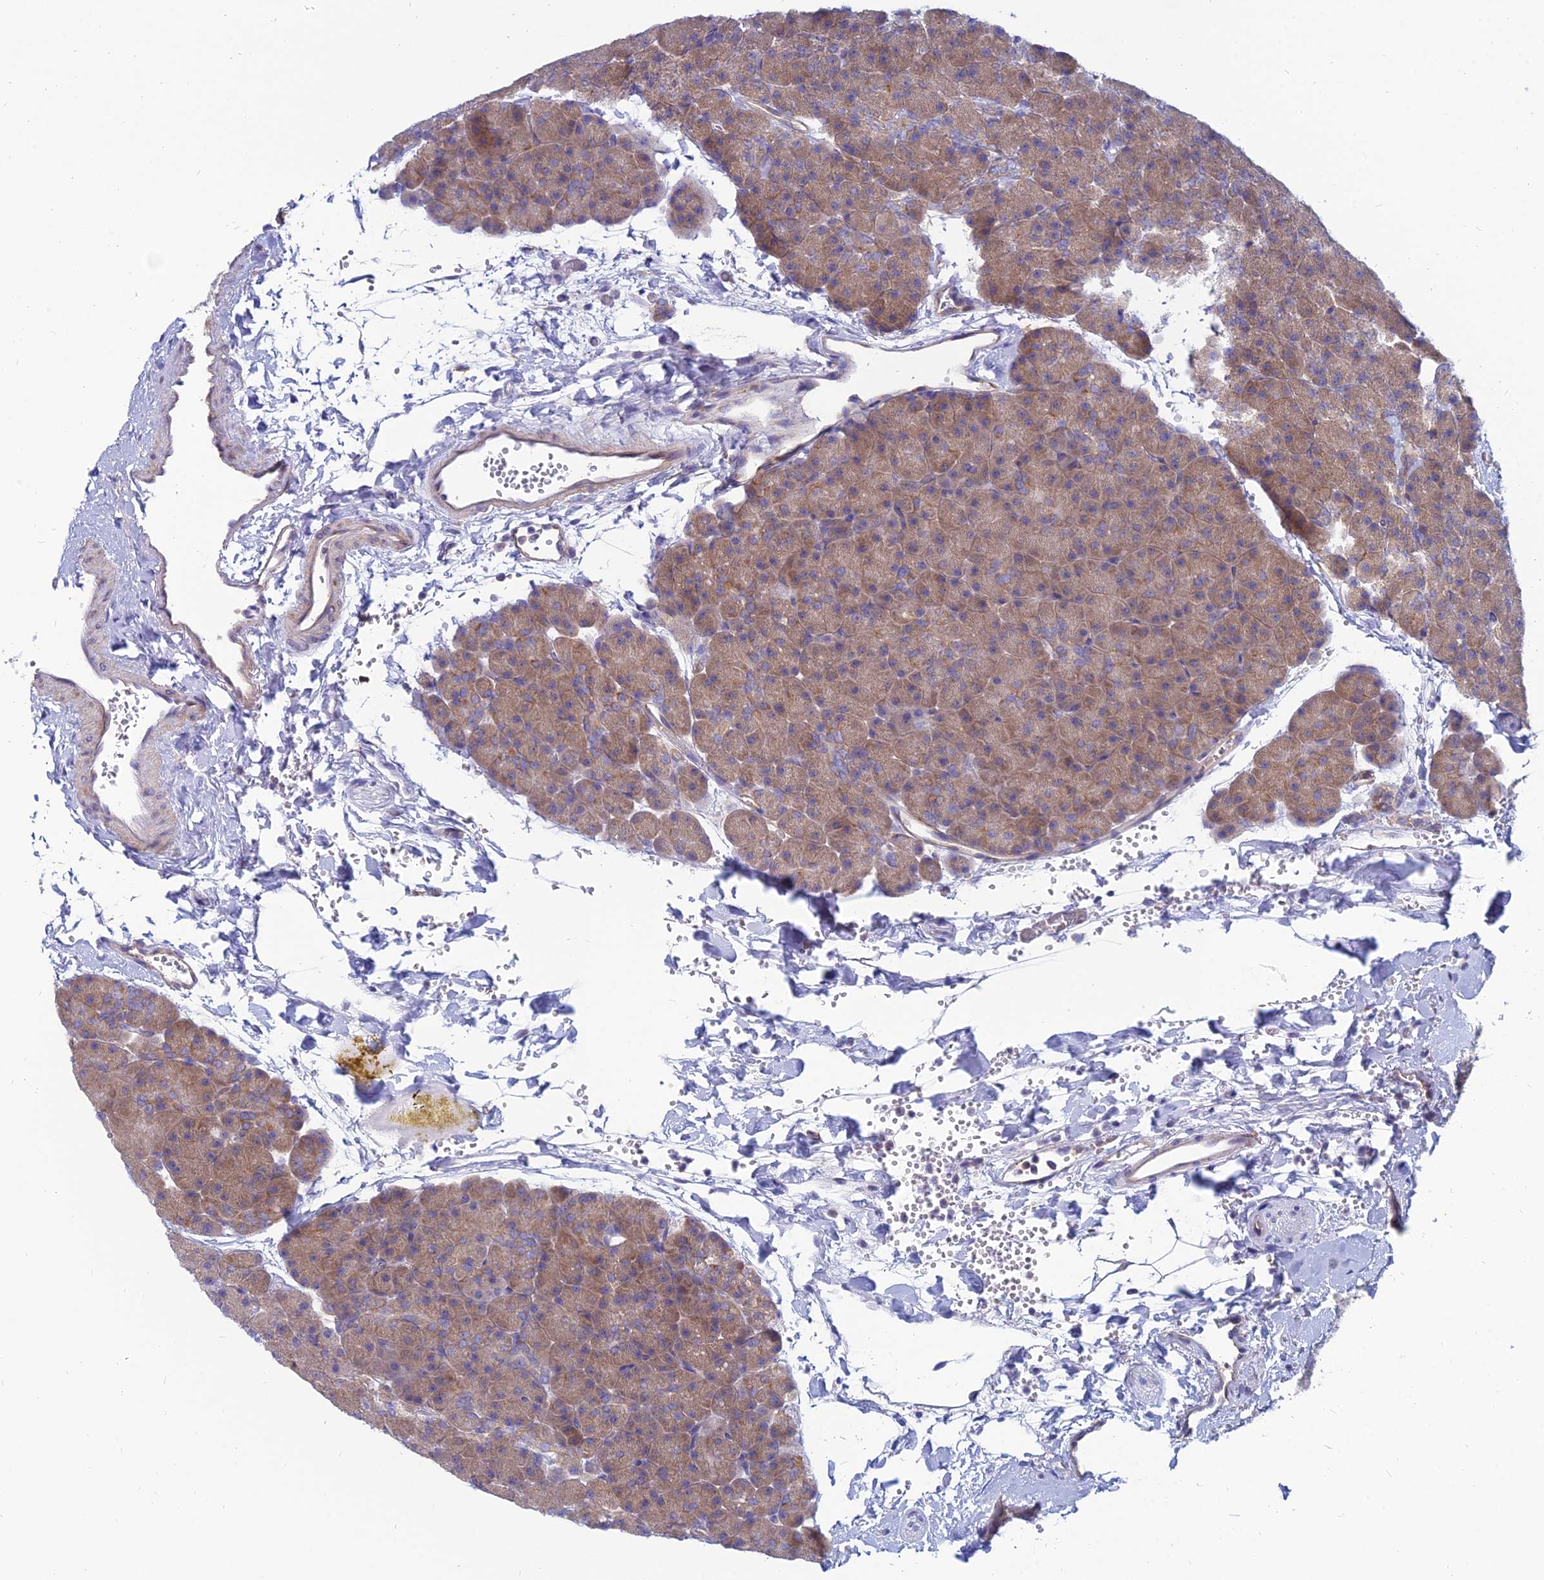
{"staining": {"intensity": "moderate", "quantity": ">75%", "location": "cytoplasmic/membranous"}, "tissue": "pancreas", "cell_type": "Exocrine glandular cells", "image_type": "normal", "snomed": [{"axis": "morphology", "description": "Normal tissue, NOS"}, {"axis": "topography", "description": "Pancreas"}], "caption": "IHC image of unremarkable pancreas: human pancreas stained using IHC displays medium levels of moderate protein expression localized specifically in the cytoplasmic/membranous of exocrine glandular cells, appearing as a cytoplasmic/membranous brown color.", "gene": "TXLNA", "patient": {"sex": "male", "age": 36}}